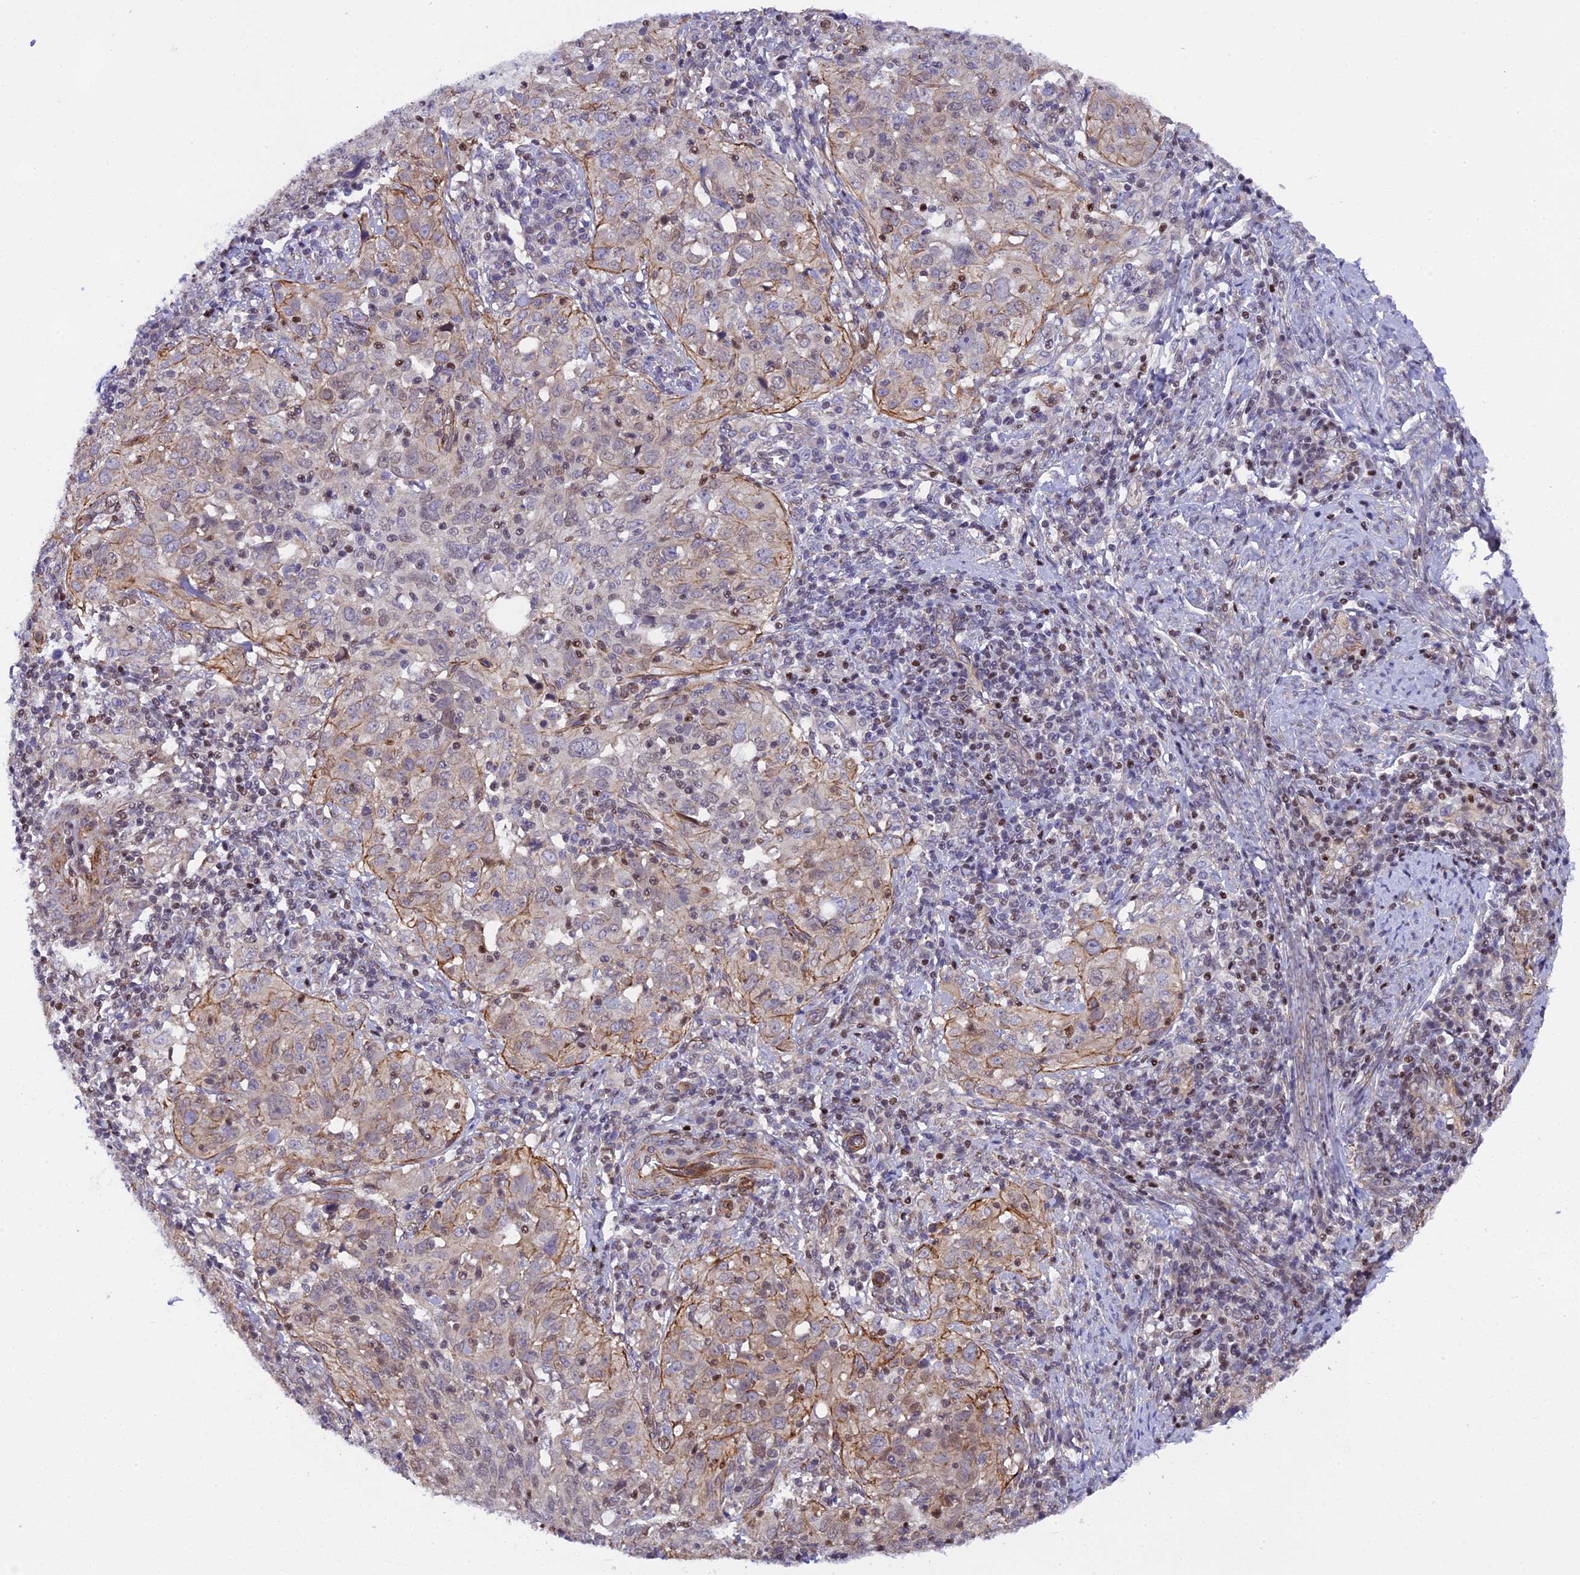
{"staining": {"intensity": "weak", "quantity": "<25%", "location": "cytoplasmic/membranous"}, "tissue": "cervical cancer", "cell_type": "Tumor cells", "image_type": "cancer", "snomed": [{"axis": "morphology", "description": "Normal tissue, NOS"}, {"axis": "morphology", "description": "Squamous cell carcinoma, NOS"}, {"axis": "topography", "description": "Cervix"}], "caption": "Squamous cell carcinoma (cervical) was stained to show a protein in brown. There is no significant positivity in tumor cells.", "gene": "SP4", "patient": {"sex": "female", "age": 31}}